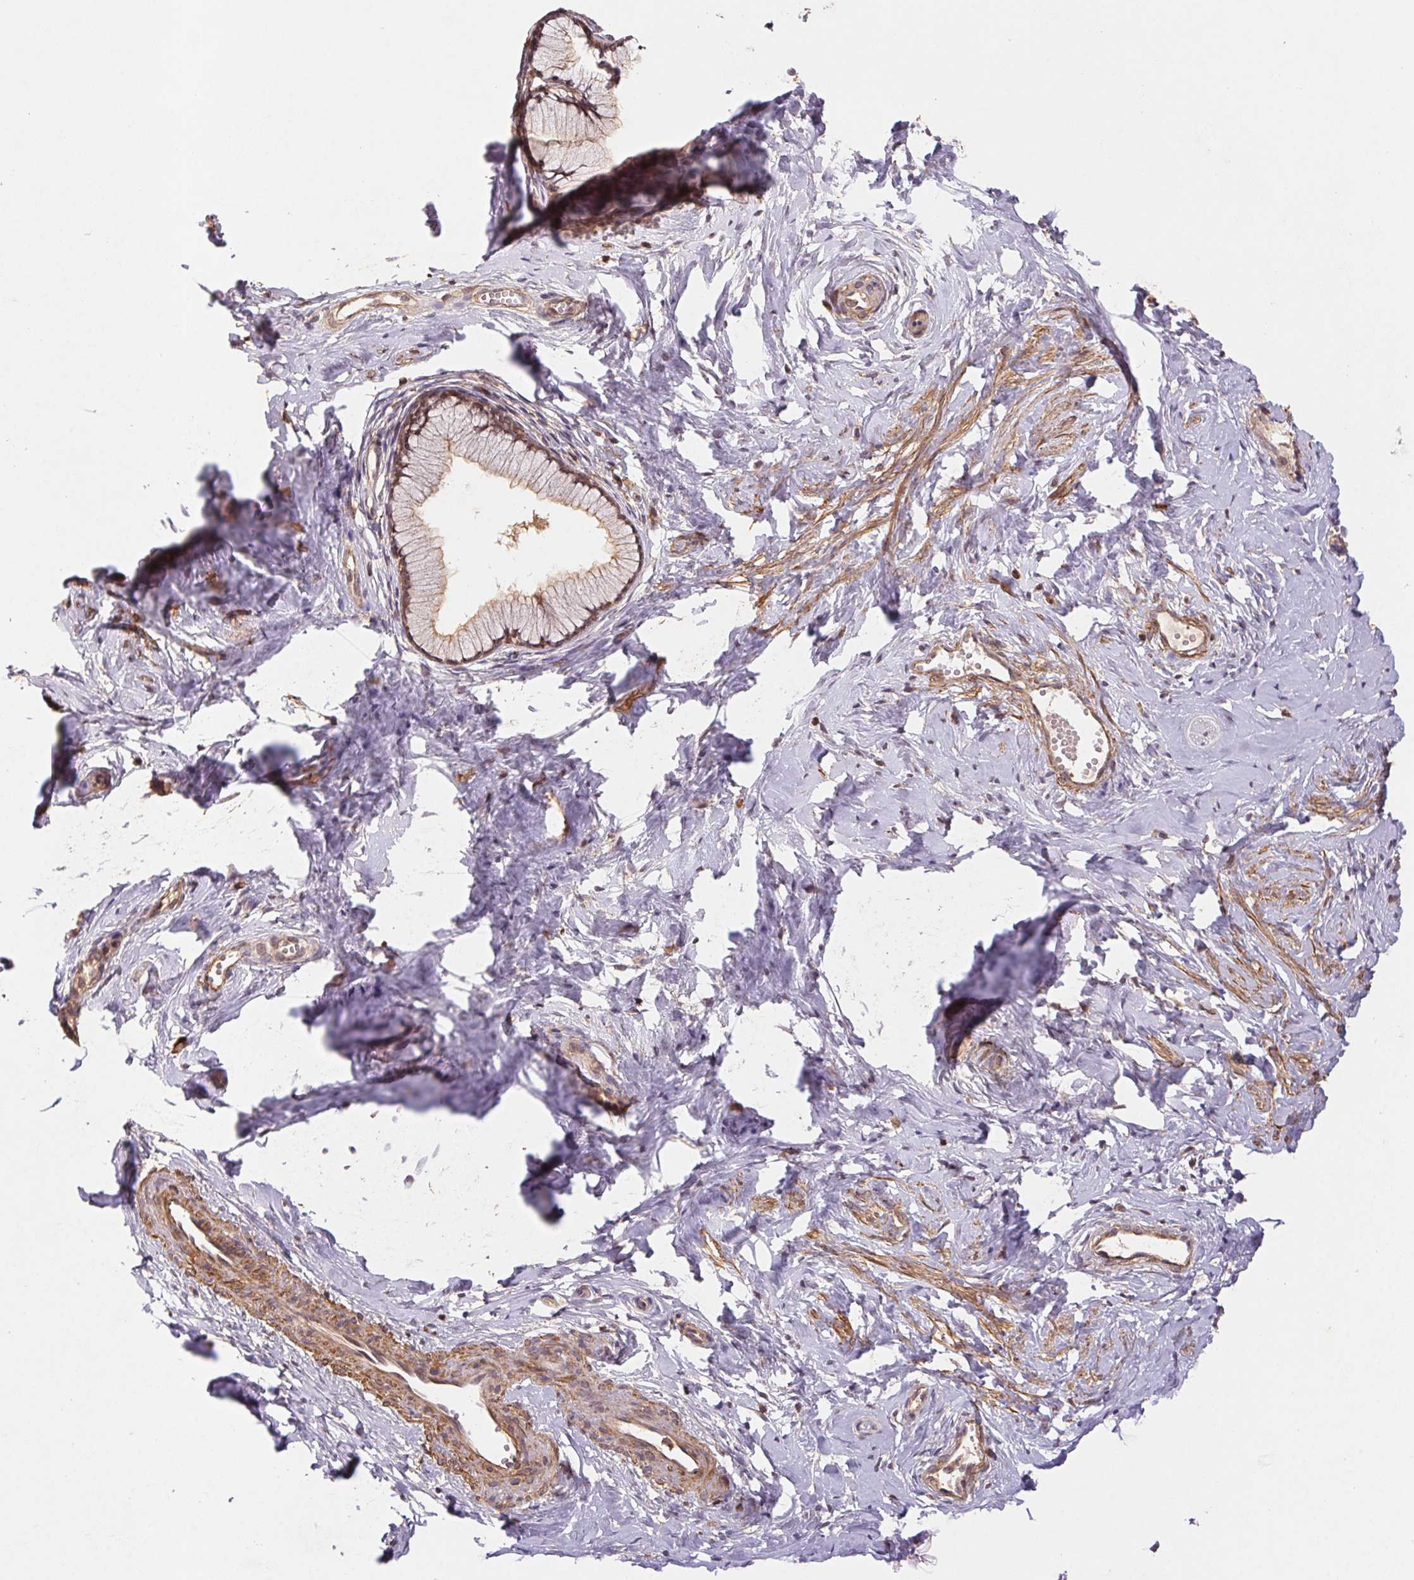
{"staining": {"intensity": "weak", "quantity": ">75%", "location": "cytoplasmic/membranous"}, "tissue": "cervix", "cell_type": "Glandular cells", "image_type": "normal", "snomed": [{"axis": "morphology", "description": "Normal tissue, NOS"}, {"axis": "topography", "description": "Cervix"}], "caption": "A high-resolution histopathology image shows immunohistochemistry (IHC) staining of unremarkable cervix, which exhibits weak cytoplasmic/membranous expression in approximately >75% of glandular cells. (DAB (3,3'-diaminobenzidine) IHC with brightfield microscopy, high magnification).", "gene": "ATG10", "patient": {"sex": "female", "age": 40}}